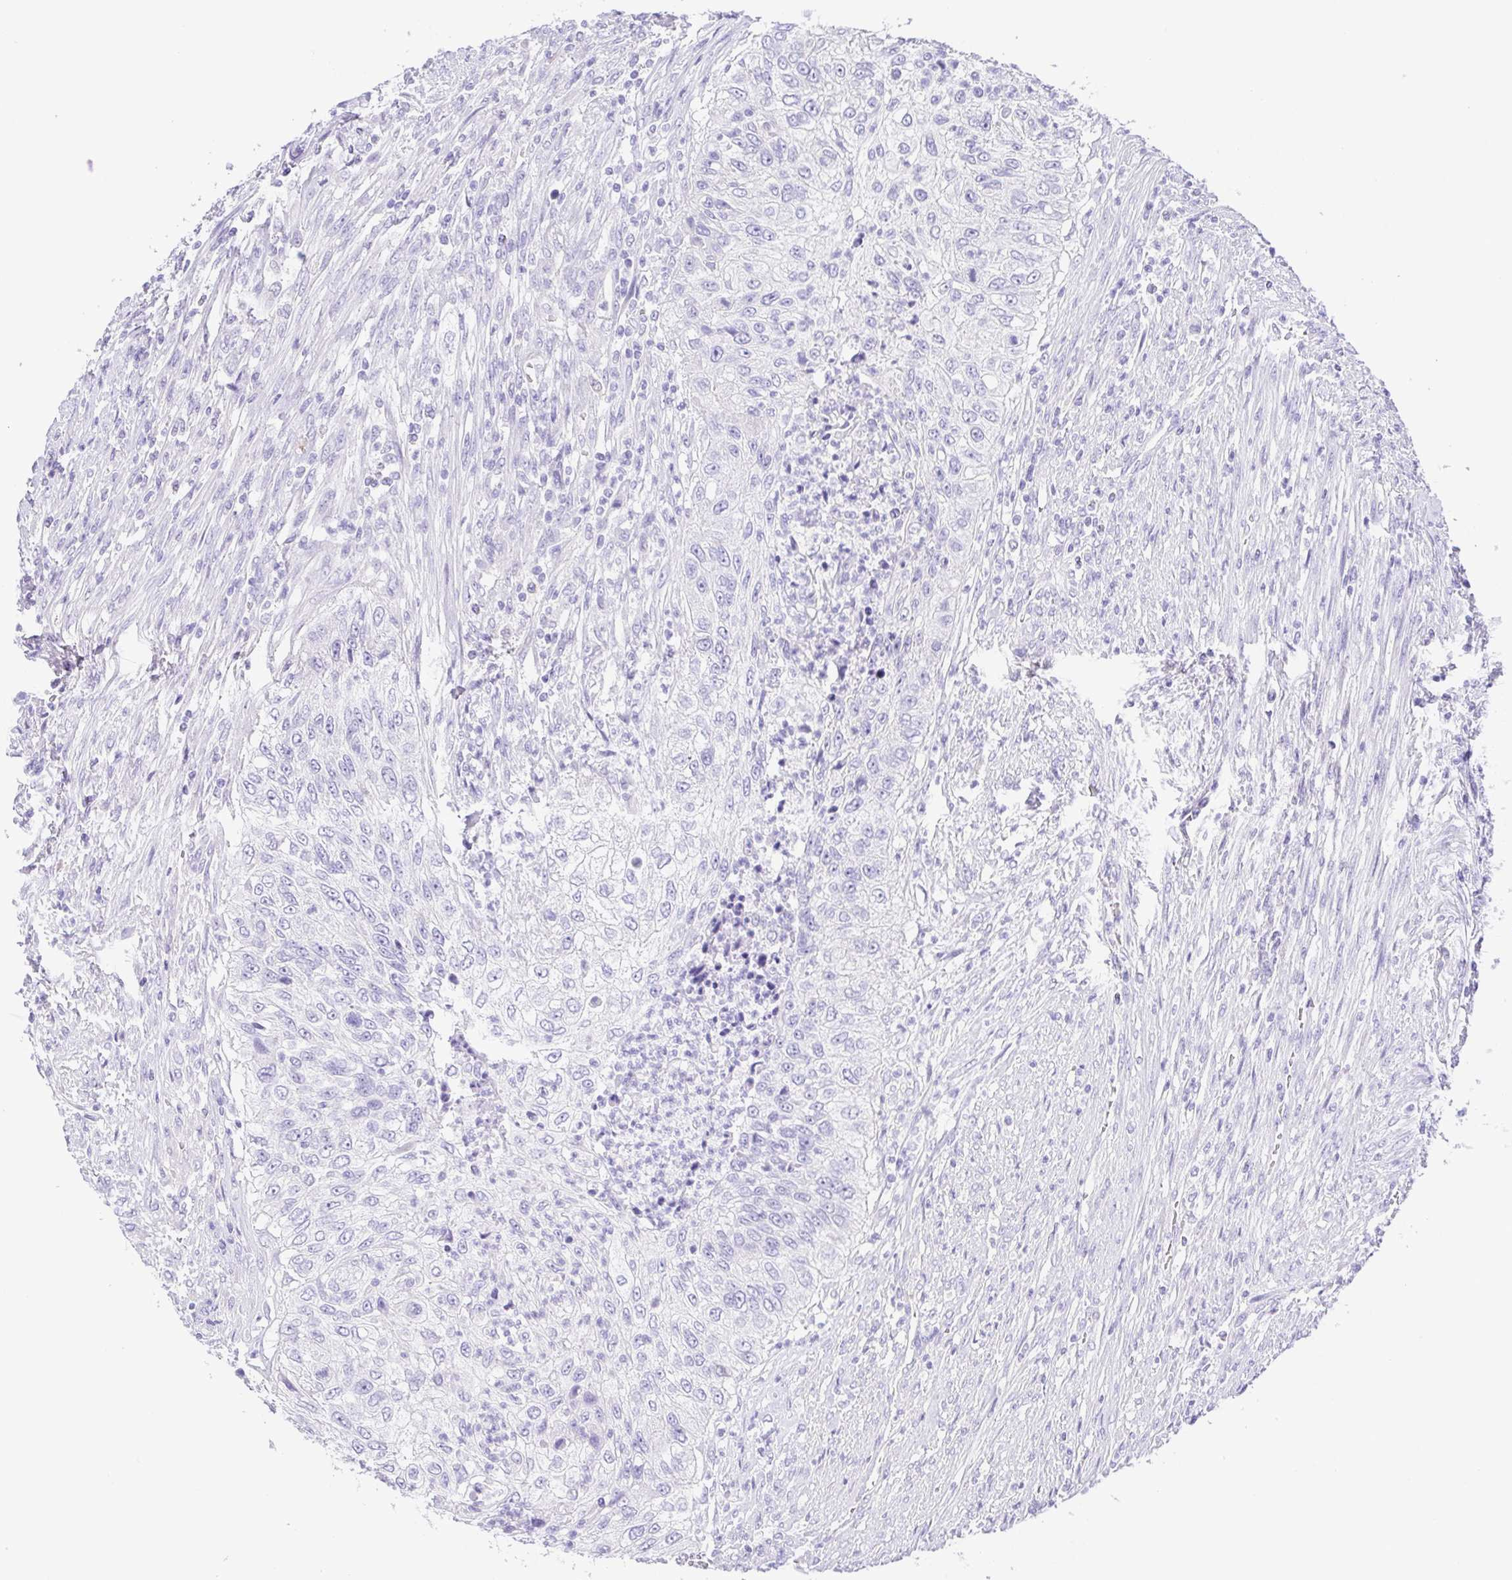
{"staining": {"intensity": "negative", "quantity": "none", "location": "none"}, "tissue": "urothelial cancer", "cell_type": "Tumor cells", "image_type": "cancer", "snomed": [{"axis": "morphology", "description": "Urothelial carcinoma, High grade"}, {"axis": "topography", "description": "Urinary bladder"}], "caption": "Urothelial cancer stained for a protein using immunohistochemistry reveals no staining tumor cells.", "gene": "EPB42", "patient": {"sex": "female", "age": 60}}